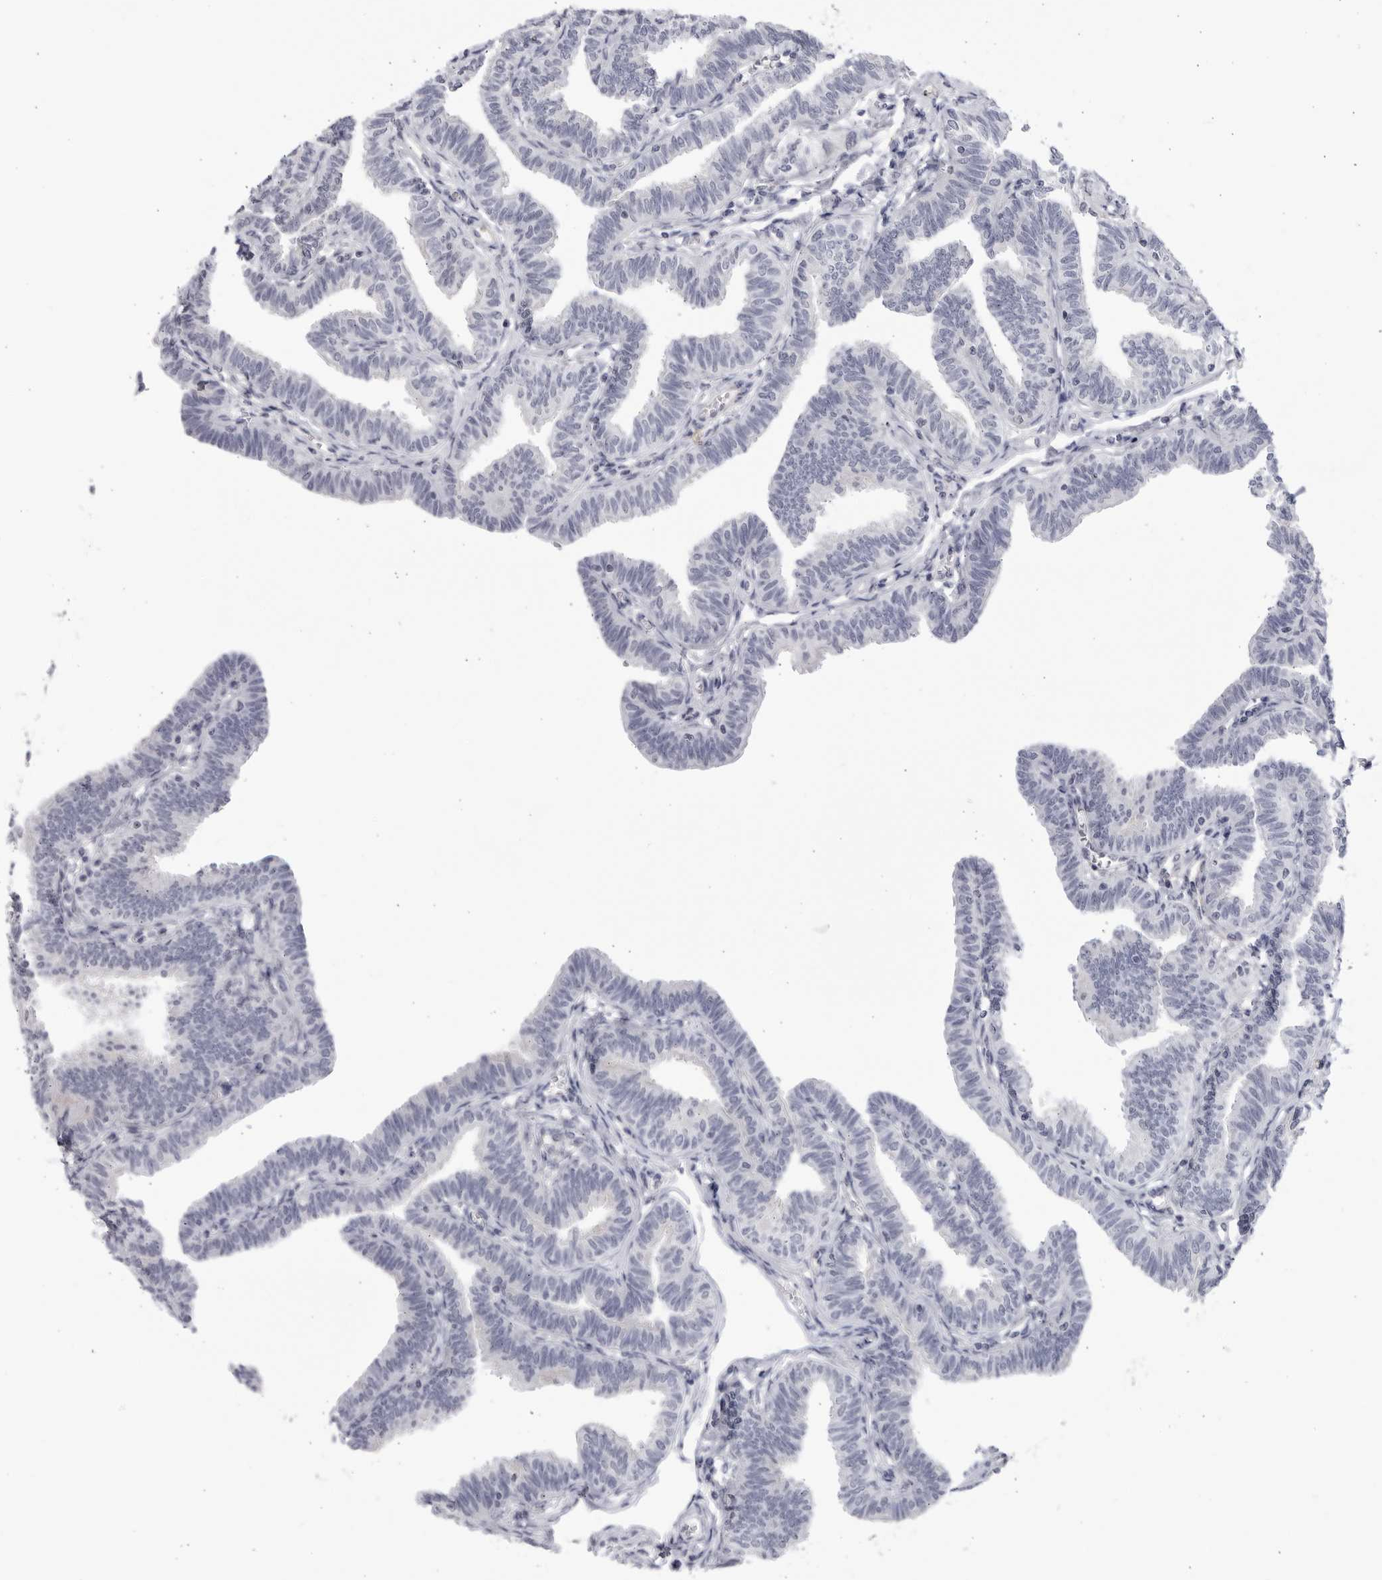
{"staining": {"intensity": "negative", "quantity": "none", "location": "none"}, "tissue": "fallopian tube", "cell_type": "Glandular cells", "image_type": "normal", "snomed": [{"axis": "morphology", "description": "Normal tissue, NOS"}, {"axis": "topography", "description": "Fallopian tube"}, {"axis": "topography", "description": "Ovary"}], "caption": "An immunohistochemistry (IHC) micrograph of normal fallopian tube is shown. There is no staining in glandular cells of fallopian tube.", "gene": "CNBD1", "patient": {"sex": "female", "age": 23}}